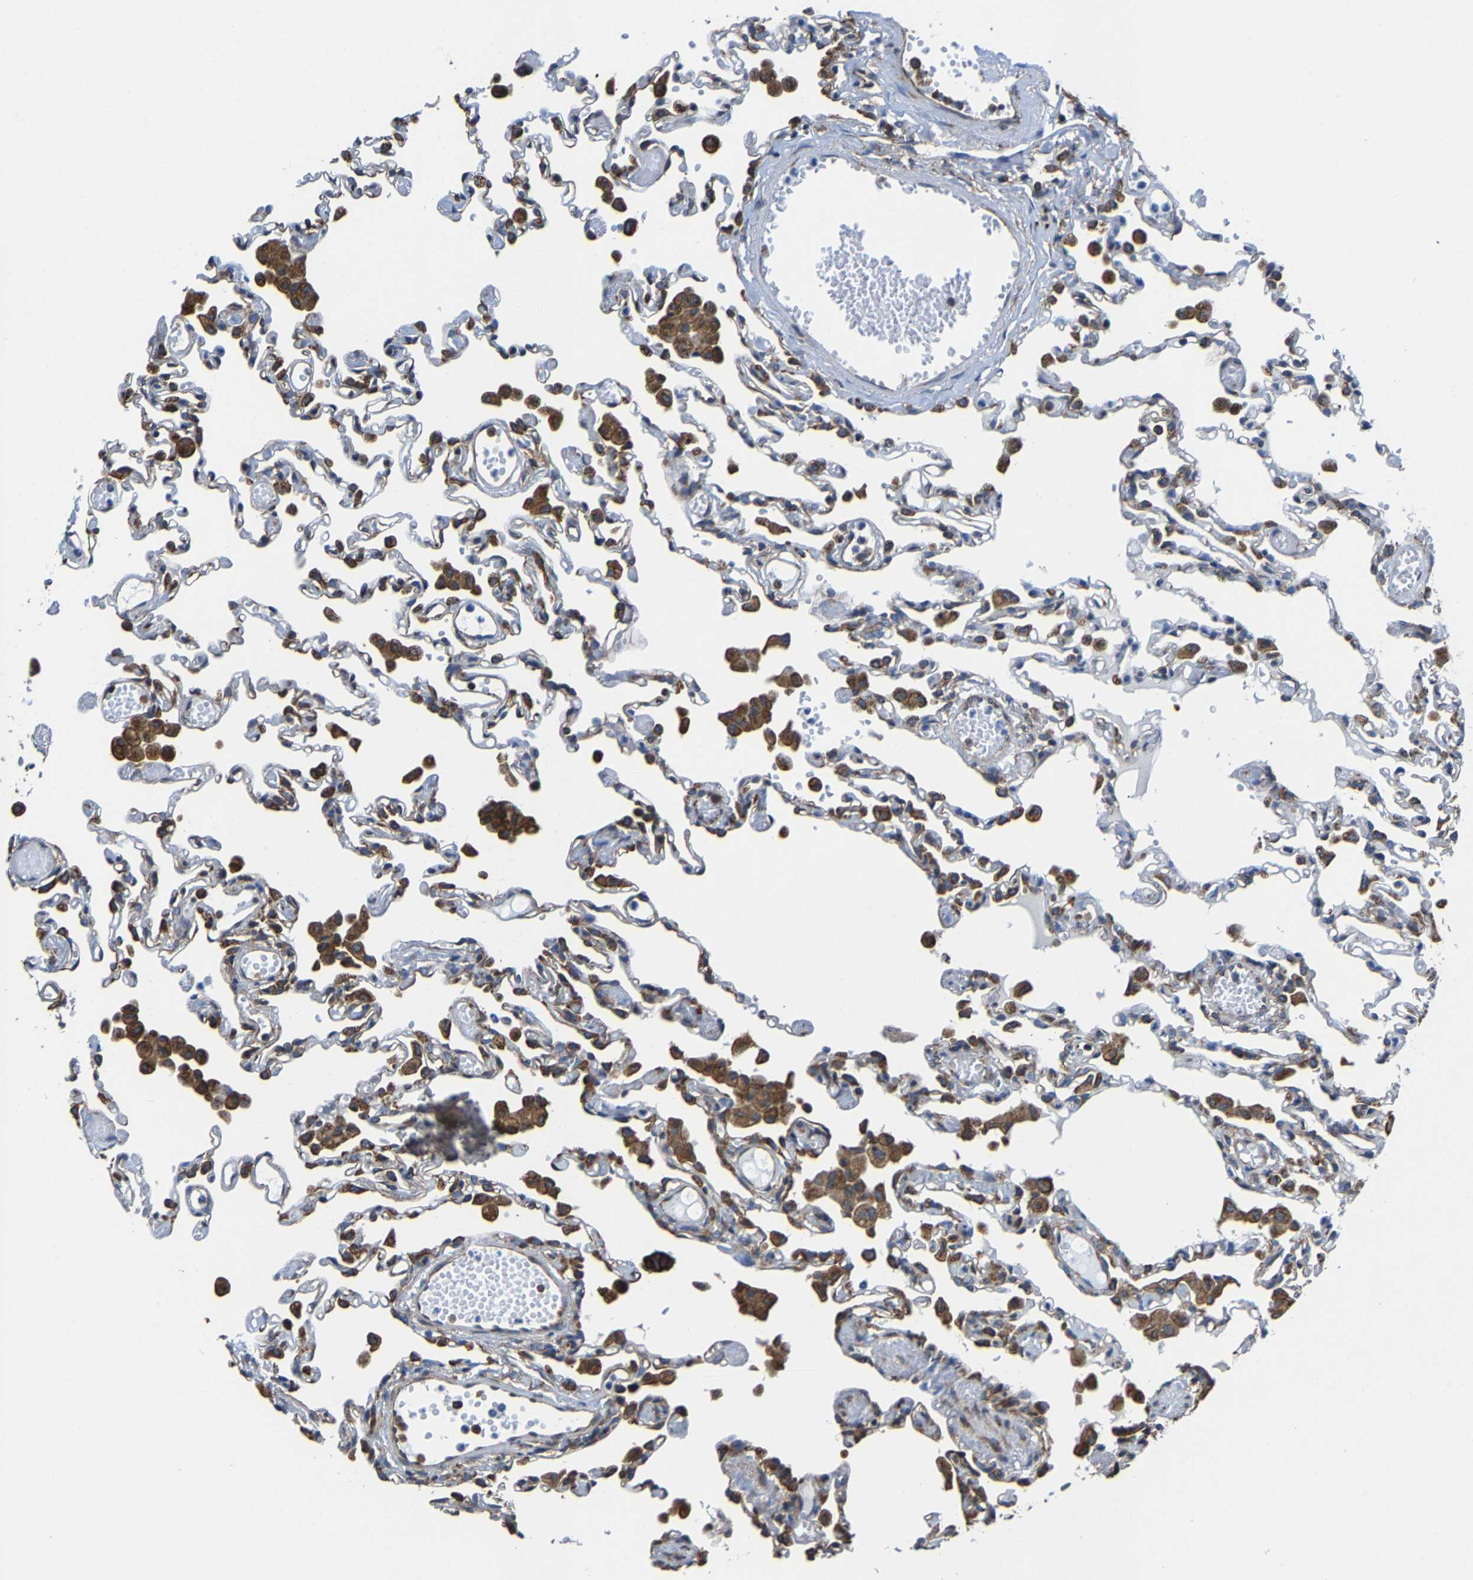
{"staining": {"intensity": "strong", "quantity": "25%-75%", "location": "cytoplasmic/membranous"}, "tissue": "lung", "cell_type": "Alveolar cells", "image_type": "normal", "snomed": [{"axis": "morphology", "description": "Normal tissue, NOS"}, {"axis": "topography", "description": "Bronchus"}, {"axis": "topography", "description": "Lung"}], "caption": "About 25%-75% of alveolar cells in unremarkable lung reveal strong cytoplasmic/membranous protein staining as visualized by brown immunohistochemical staining.", "gene": "G3BP2", "patient": {"sex": "female", "age": 49}}